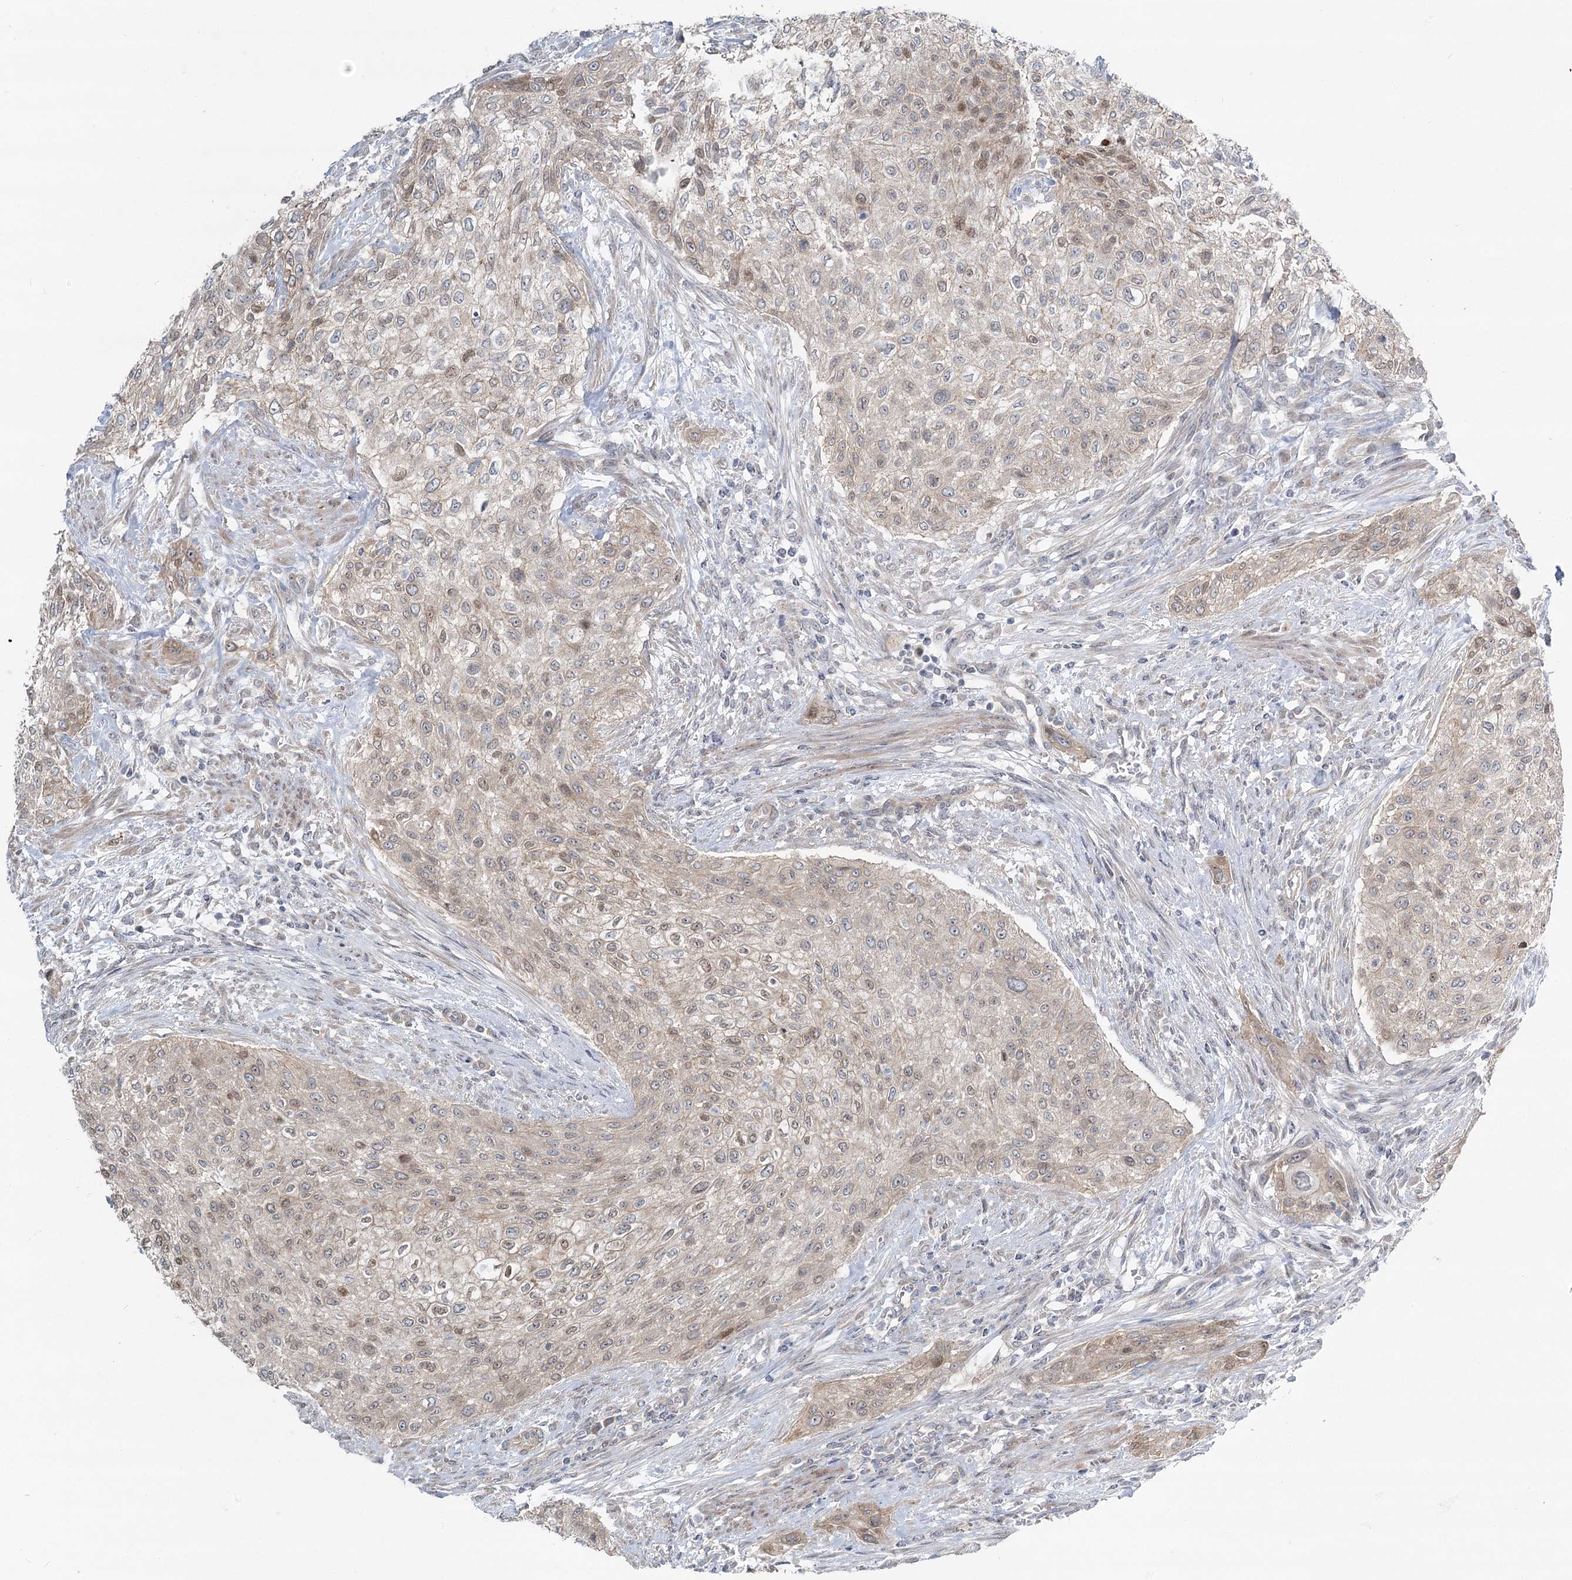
{"staining": {"intensity": "weak", "quantity": "25%-75%", "location": "nuclear"}, "tissue": "urothelial cancer", "cell_type": "Tumor cells", "image_type": "cancer", "snomed": [{"axis": "morphology", "description": "Urothelial carcinoma, High grade"}, {"axis": "topography", "description": "Urinary bladder"}], "caption": "Immunohistochemistry (IHC) image of neoplastic tissue: urothelial cancer stained using immunohistochemistry (IHC) shows low levels of weak protein expression localized specifically in the nuclear of tumor cells, appearing as a nuclear brown color.", "gene": "SPINK13", "patient": {"sex": "male", "age": 35}}